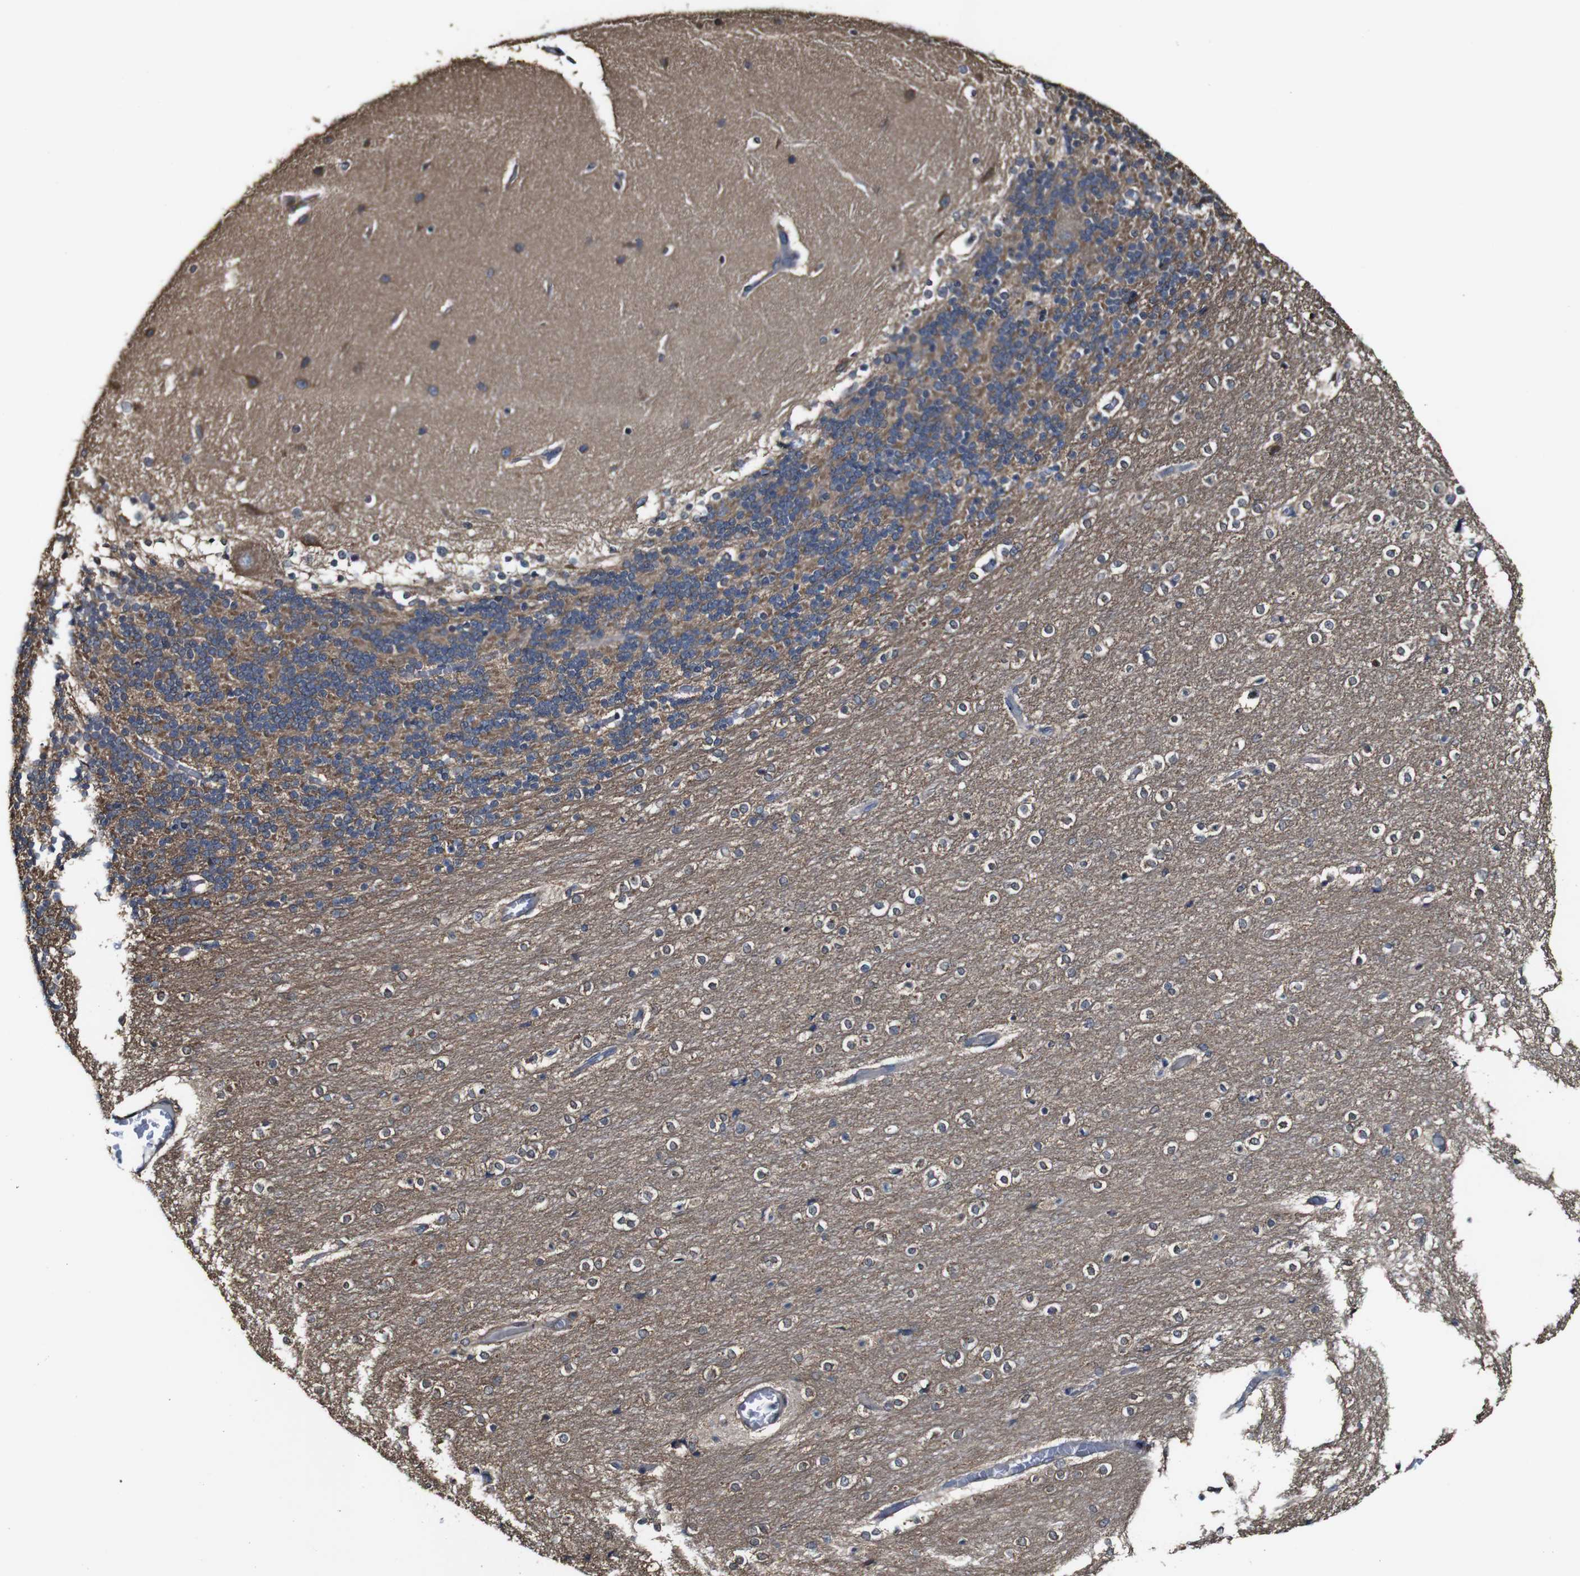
{"staining": {"intensity": "moderate", "quantity": ">75%", "location": "cytoplasmic/membranous"}, "tissue": "cerebellum", "cell_type": "Cells in granular layer", "image_type": "normal", "snomed": [{"axis": "morphology", "description": "Normal tissue, NOS"}, {"axis": "topography", "description": "Cerebellum"}], "caption": "A brown stain highlights moderate cytoplasmic/membranous expression of a protein in cells in granular layer of benign cerebellum. The staining was performed using DAB, with brown indicating positive protein expression. Nuclei are stained blue with hematoxylin.", "gene": "PTPRR", "patient": {"sex": "female", "age": 54}}